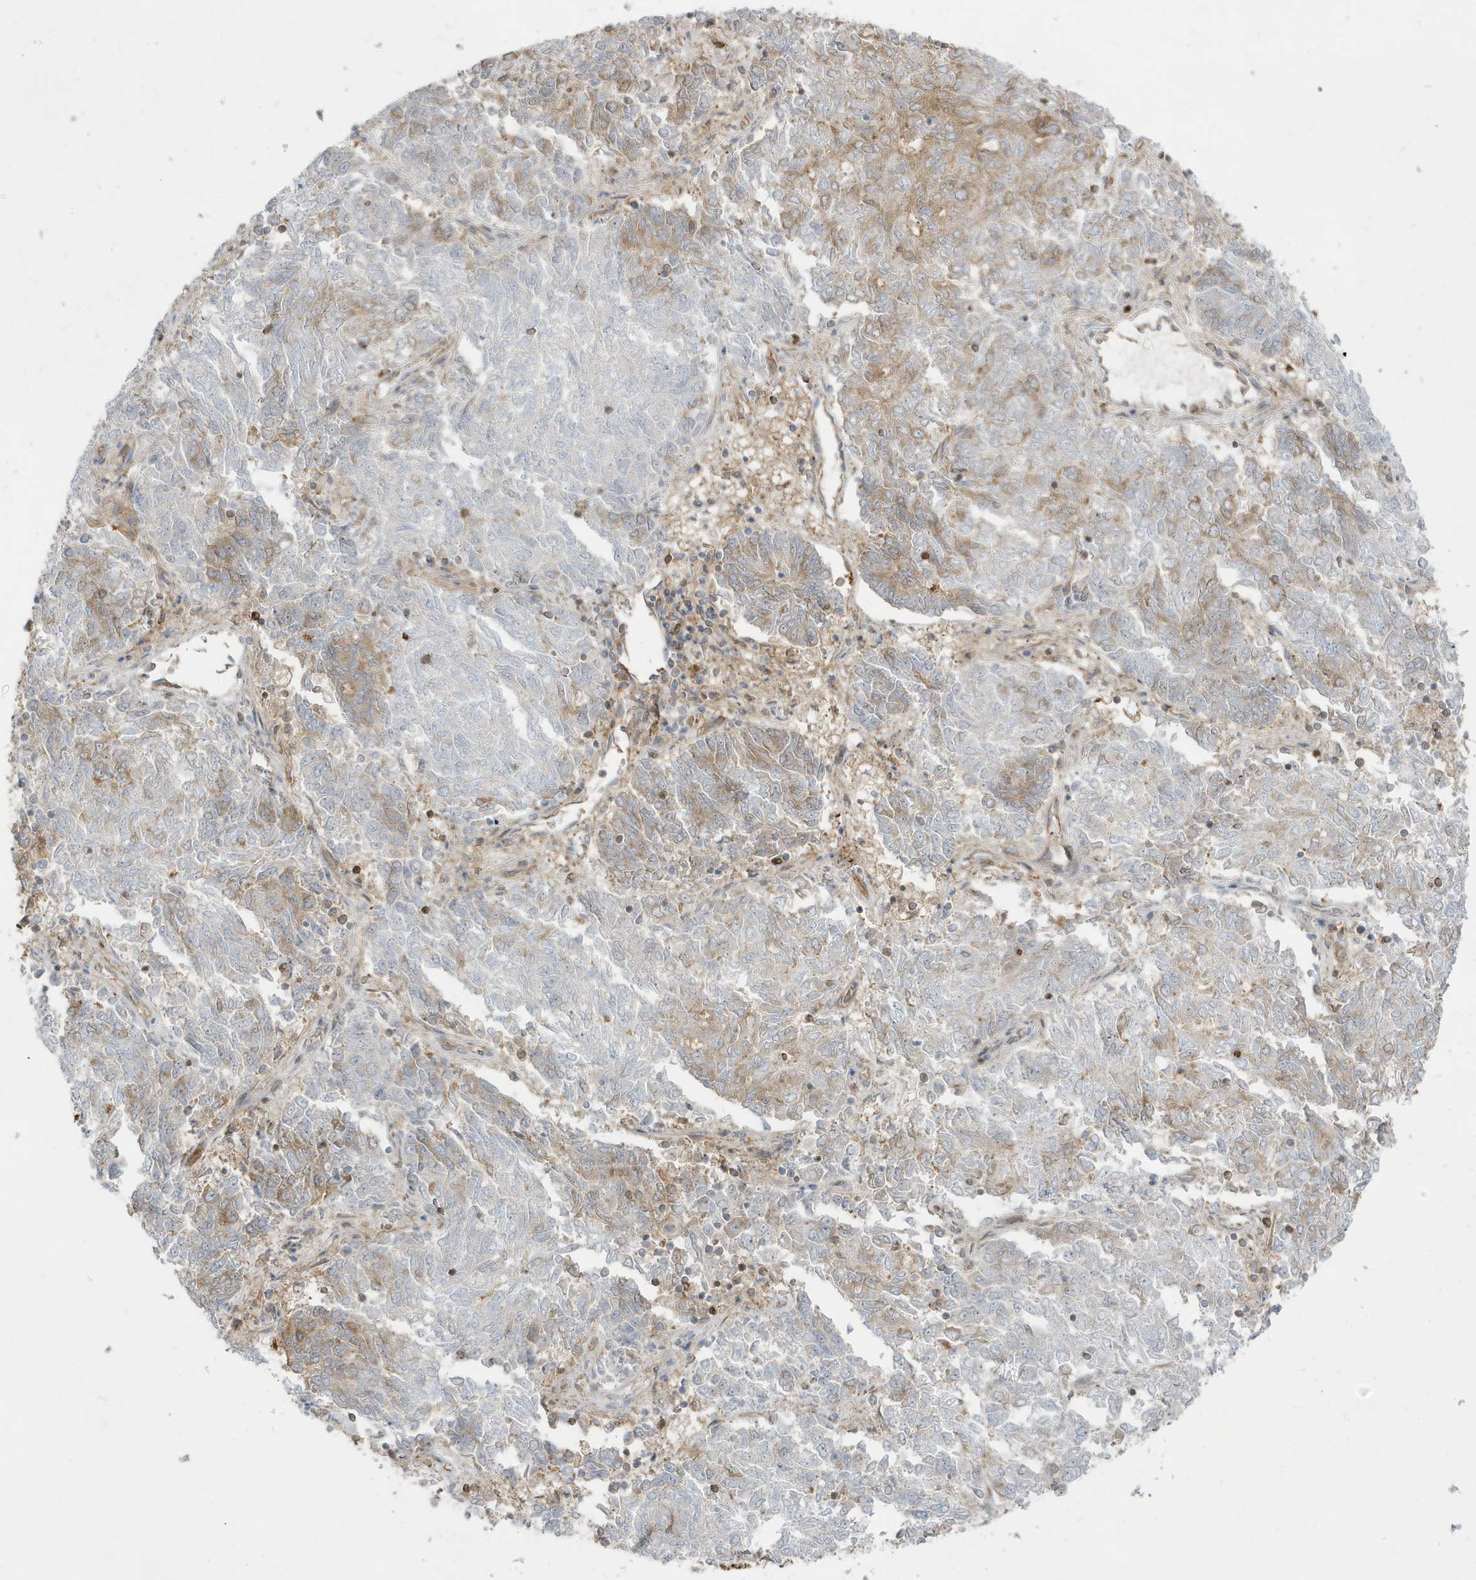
{"staining": {"intensity": "moderate", "quantity": "<25%", "location": "cytoplasmic/membranous"}, "tissue": "endometrial cancer", "cell_type": "Tumor cells", "image_type": "cancer", "snomed": [{"axis": "morphology", "description": "Adenocarcinoma, NOS"}, {"axis": "topography", "description": "Endometrium"}], "caption": "Immunohistochemistry (IHC) micrograph of endometrial adenocarcinoma stained for a protein (brown), which reveals low levels of moderate cytoplasmic/membranous expression in about <25% of tumor cells.", "gene": "STAM", "patient": {"sex": "female", "age": 80}}